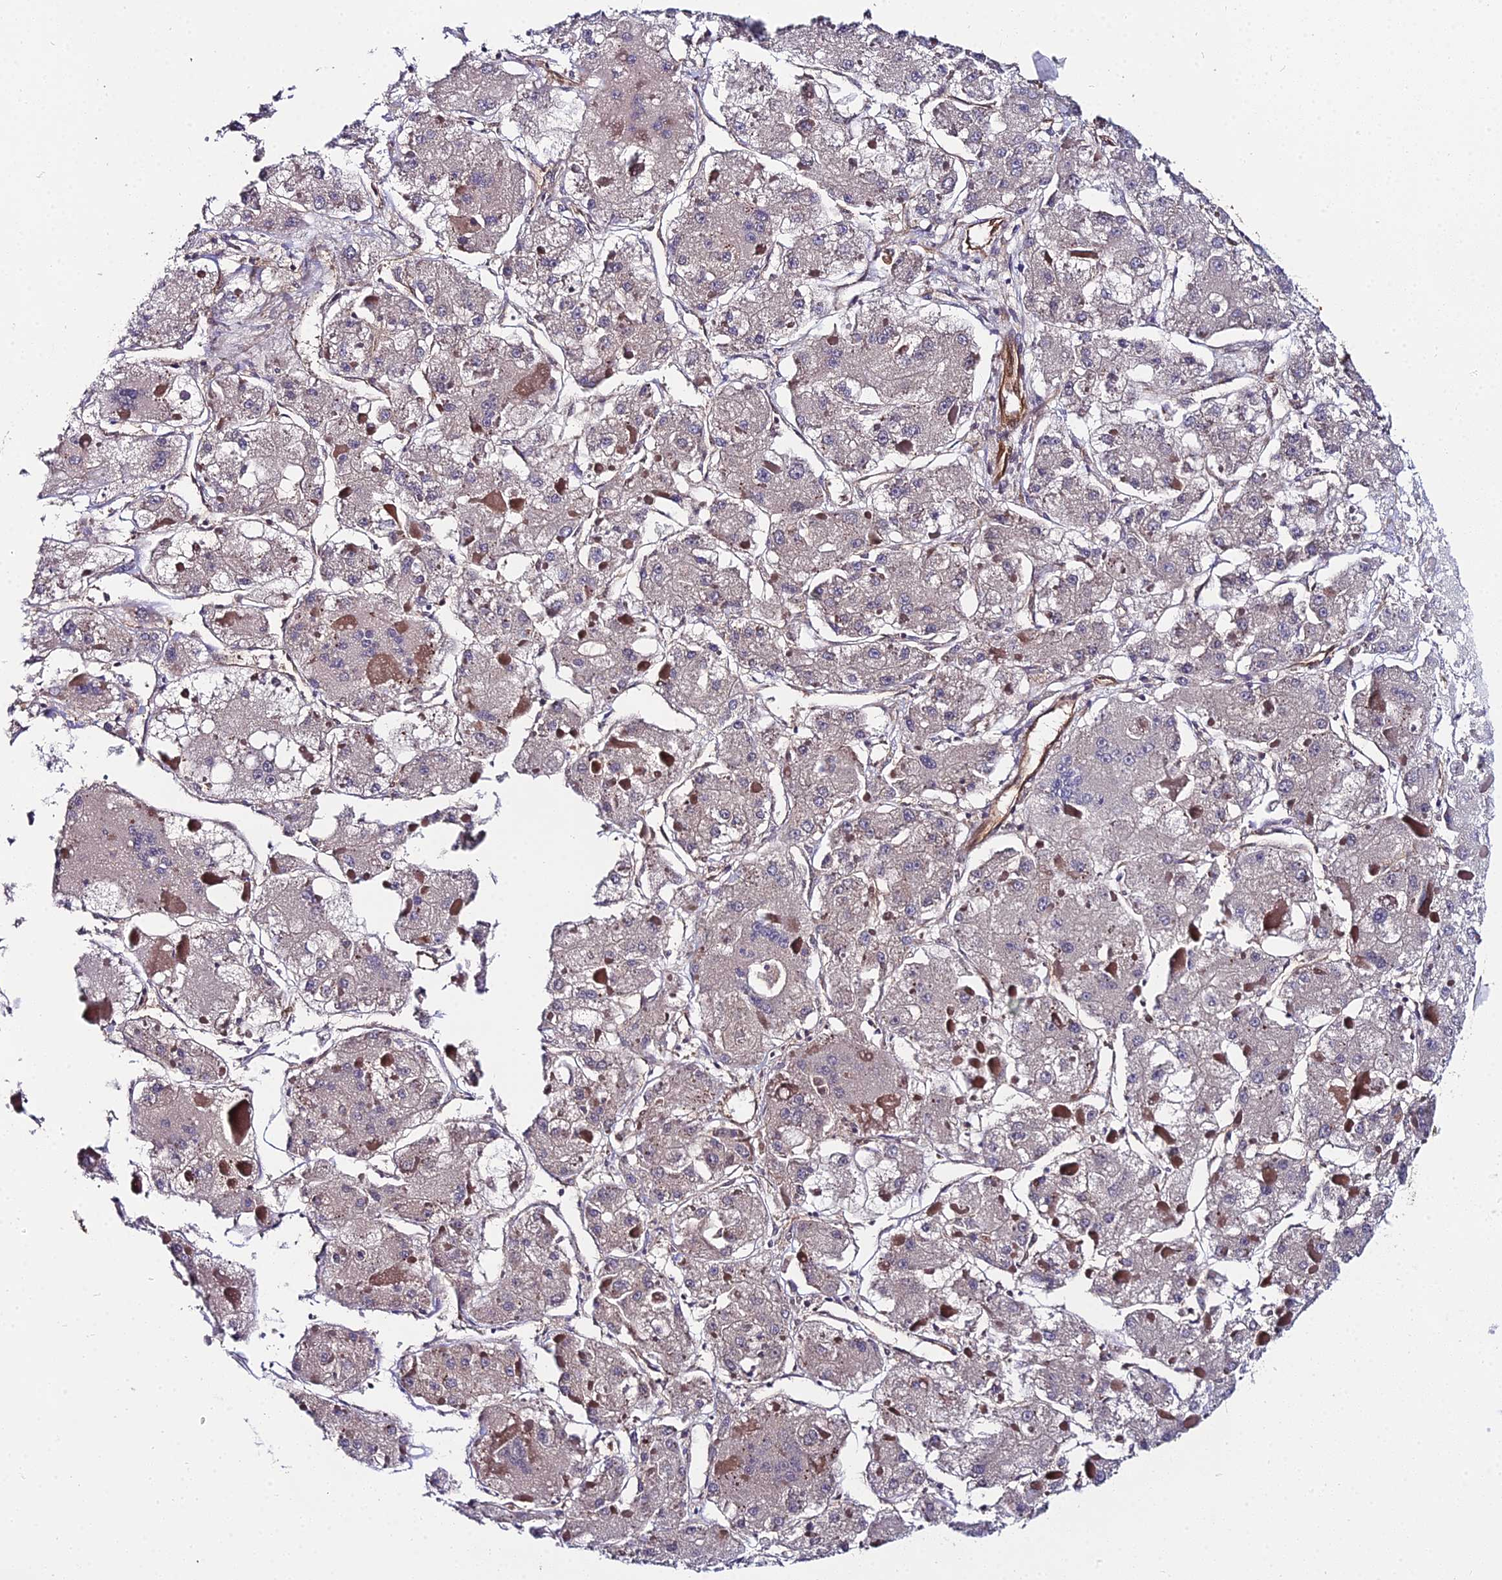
{"staining": {"intensity": "negative", "quantity": "none", "location": "none"}, "tissue": "liver cancer", "cell_type": "Tumor cells", "image_type": "cancer", "snomed": [{"axis": "morphology", "description": "Carcinoma, Hepatocellular, NOS"}, {"axis": "topography", "description": "Liver"}], "caption": "A high-resolution histopathology image shows IHC staining of hepatocellular carcinoma (liver), which displays no significant staining in tumor cells. (Brightfield microscopy of DAB IHC at high magnification).", "gene": "PPP2R2C", "patient": {"sex": "female", "age": 73}}